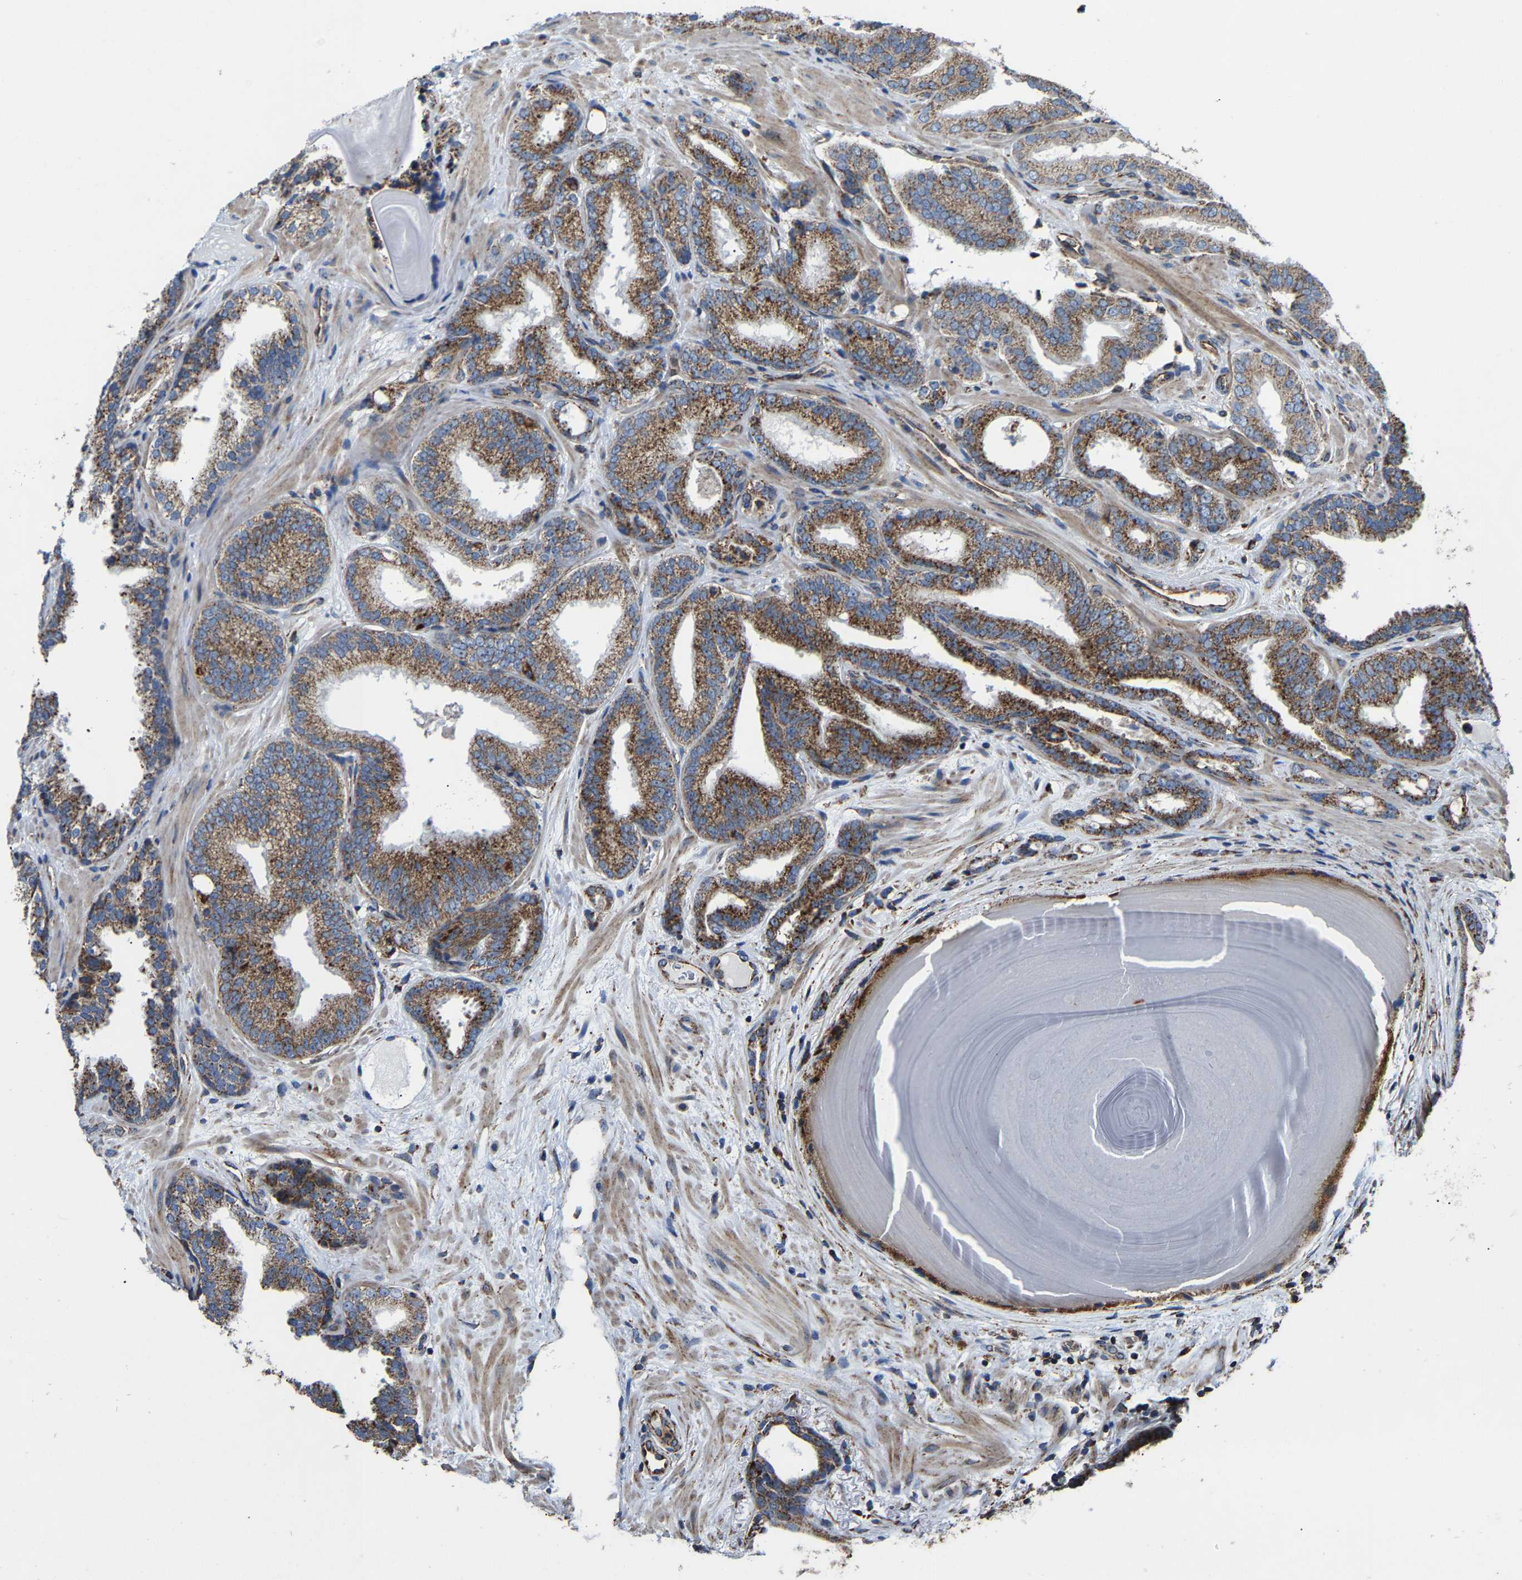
{"staining": {"intensity": "strong", "quantity": ">75%", "location": "cytoplasmic/membranous"}, "tissue": "prostate cancer", "cell_type": "Tumor cells", "image_type": "cancer", "snomed": [{"axis": "morphology", "description": "Adenocarcinoma, Low grade"}, {"axis": "topography", "description": "Prostate"}], "caption": "Prostate adenocarcinoma (low-grade) stained for a protein (brown) reveals strong cytoplasmic/membranous positive staining in about >75% of tumor cells.", "gene": "NDUFV3", "patient": {"sex": "male", "age": 65}}